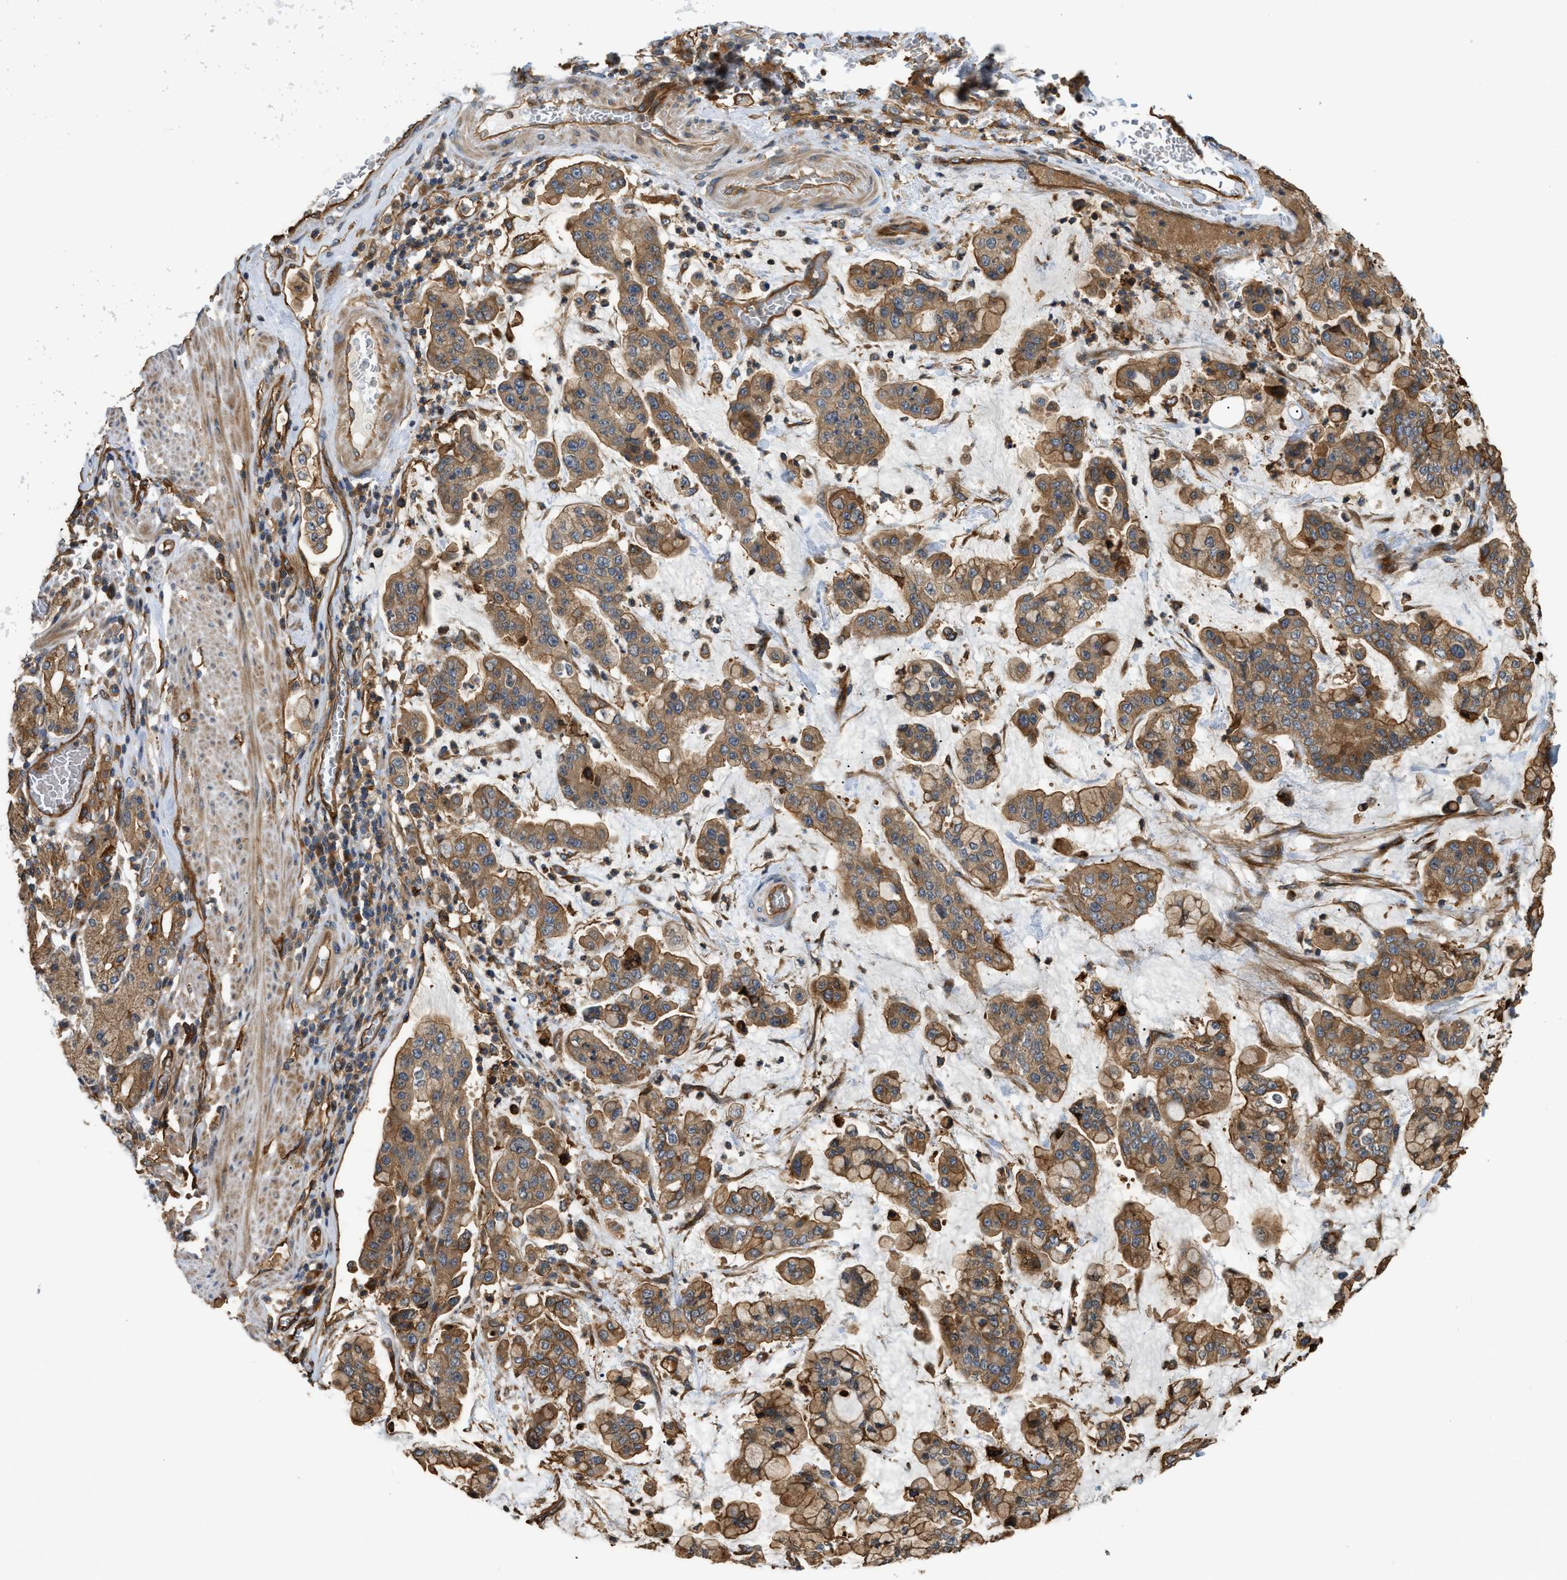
{"staining": {"intensity": "moderate", "quantity": ">75%", "location": "cytoplasmic/membranous"}, "tissue": "stomach cancer", "cell_type": "Tumor cells", "image_type": "cancer", "snomed": [{"axis": "morphology", "description": "Normal tissue, NOS"}, {"axis": "morphology", "description": "Adenocarcinoma, NOS"}, {"axis": "topography", "description": "Stomach, upper"}, {"axis": "topography", "description": "Stomach"}], "caption": "Immunohistochemistry image of neoplastic tissue: stomach cancer stained using IHC reveals medium levels of moderate protein expression localized specifically in the cytoplasmic/membranous of tumor cells, appearing as a cytoplasmic/membranous brown color.", "gene": "DDHD2", "patient": {"sex": "male", "age": 76}}